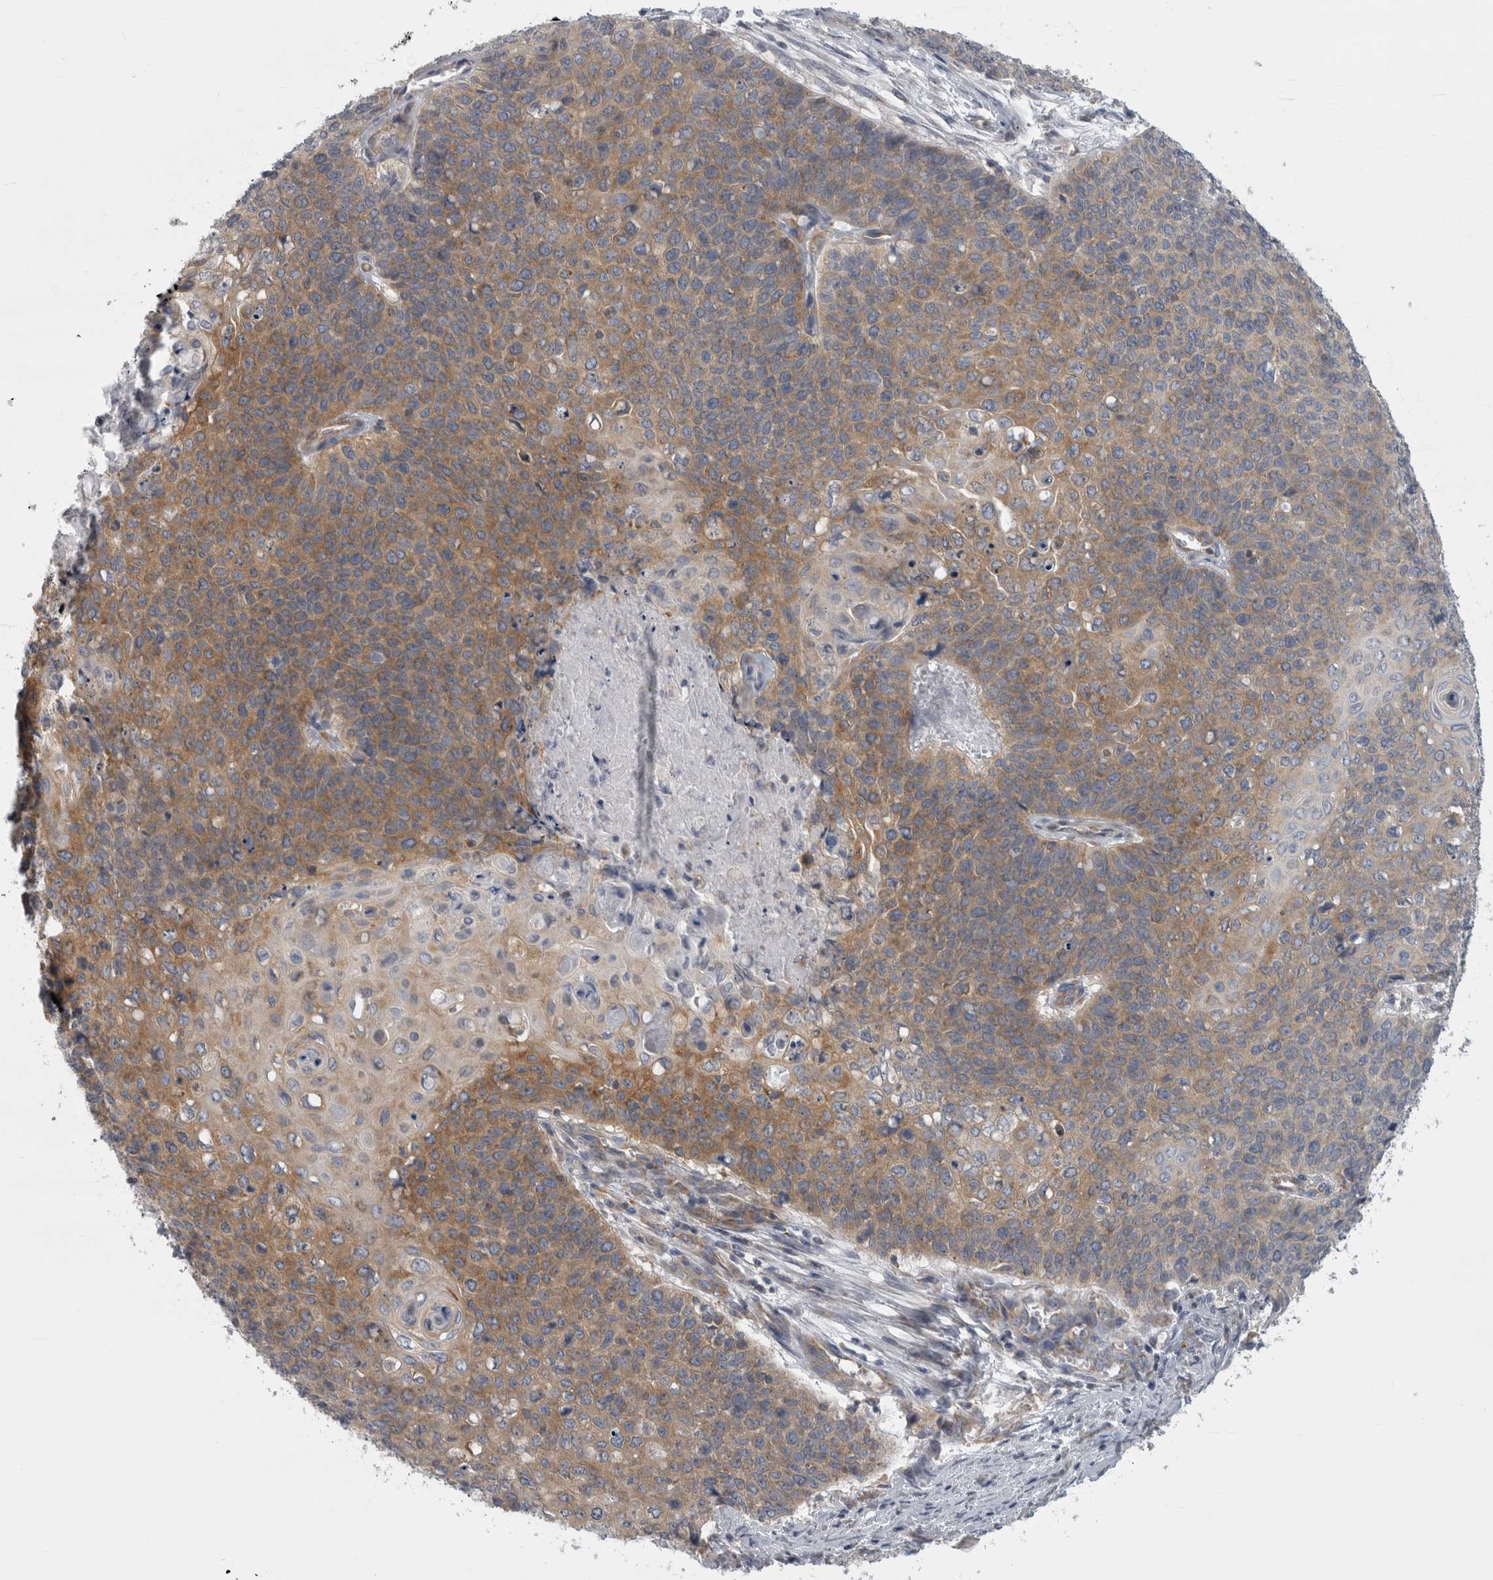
{"staining": {"intensity": "moderate", "quantity": ">75%", "location": "cytoplasmic/membranous"}, "tissue": "cervical cancer", "cell_type": "Tumor cells", "image_type": "cancer", "snomed": [{"axis": "morphology", "description": "Squamous cell carcinoma, NOS"}, {"axis": "topography", "description": "Cervix"}], "caption": "Moderate cytoplasmic/membranous protein positivity is present in about >75% of tumor cells in cervical cancer. The staining was performed using DAB, with brown indicating positive protein expression. Nuclei are stained blue with hematoxylin.", "gene": "PRRC2C", "patient": {"sex": "female", "age": 39}}